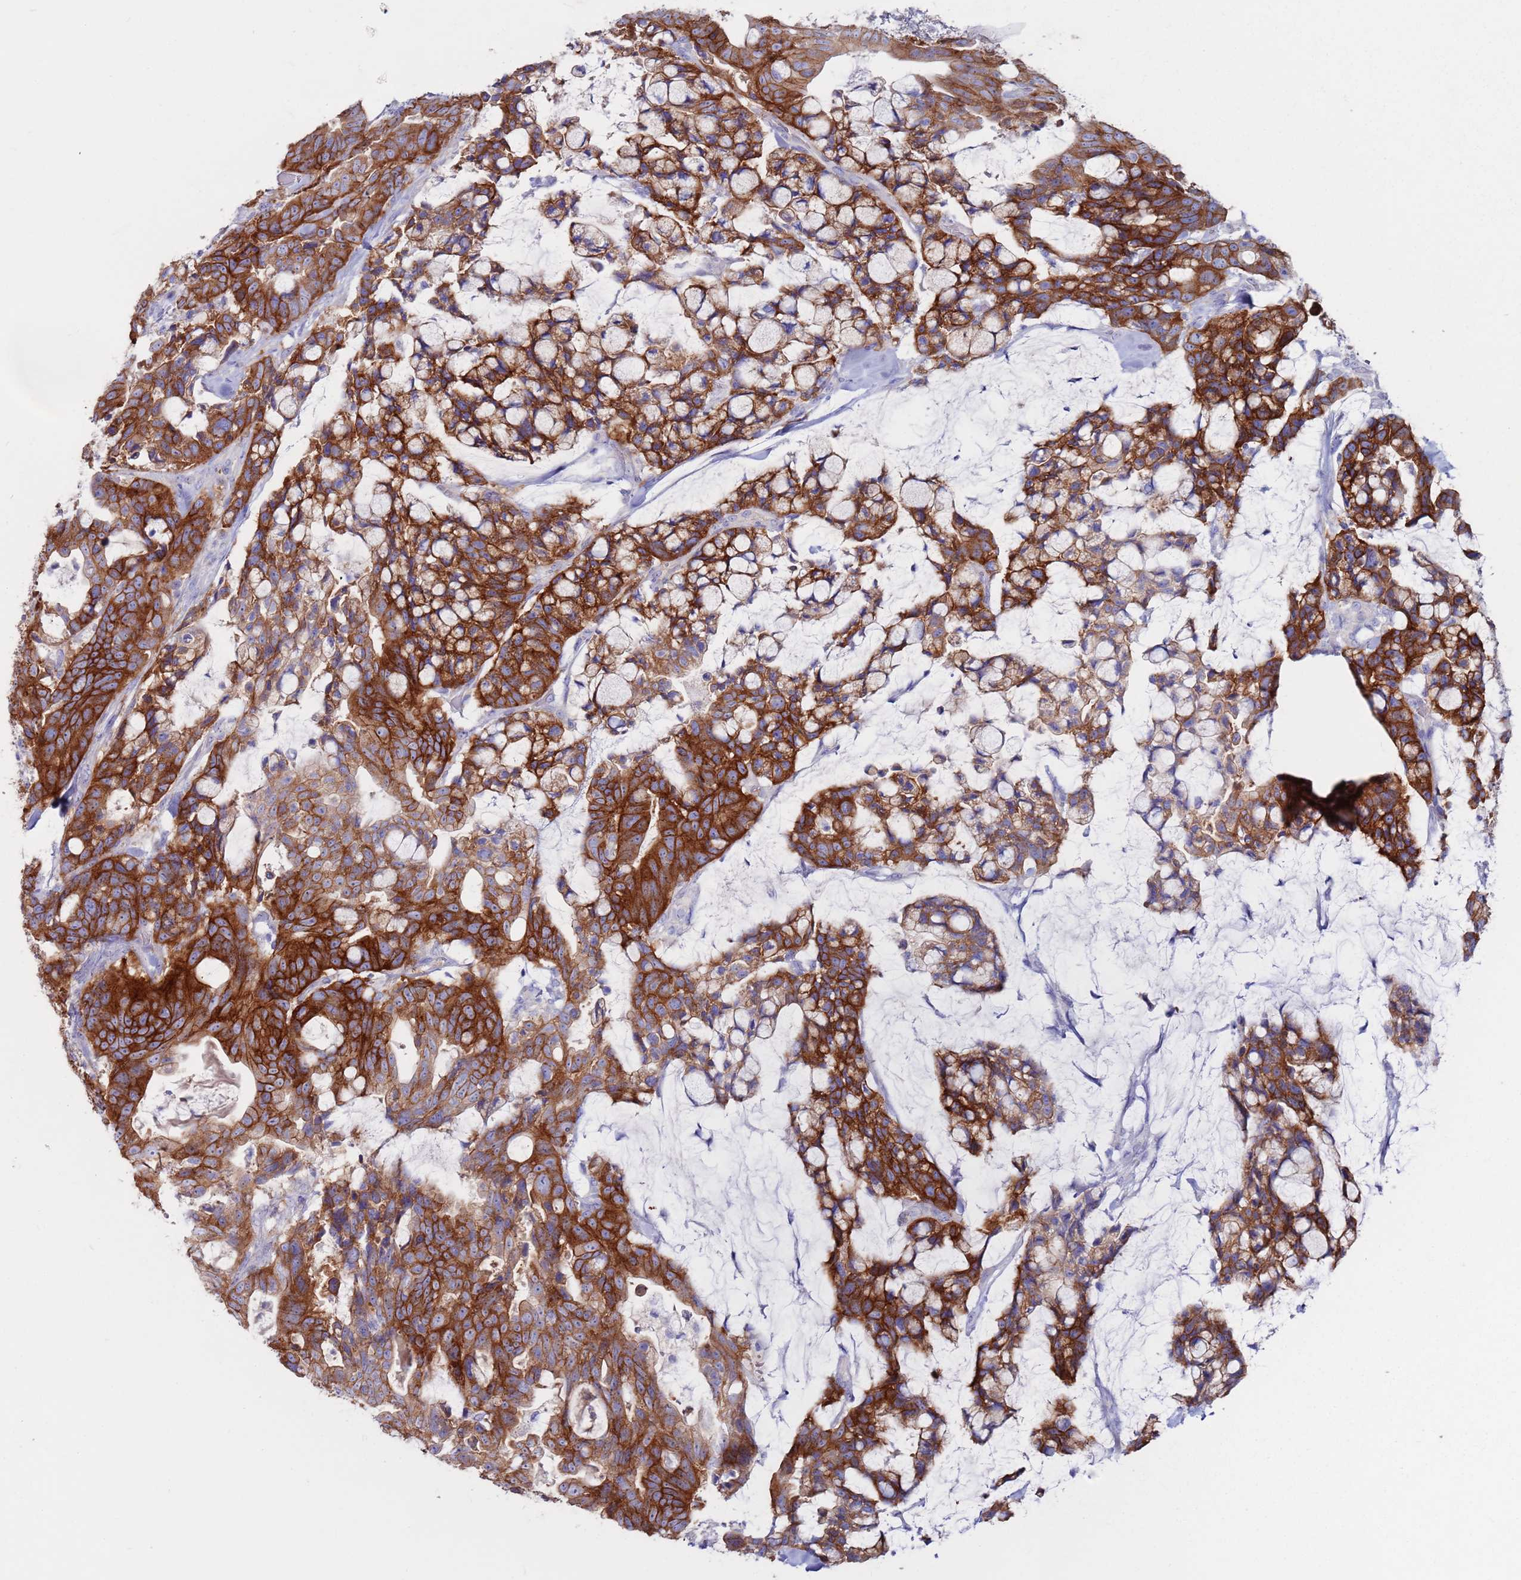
{"staining": {"intensity": "strong", "quantity": ">75%", "location": "cytoplasmic/membranous"}, "tissue": "colorectal cancer", "cell_type": "Tumor cells", "image_type": "cancer", "snomed": [{"axis": "morphology", "description": "Adenocarcinoma, NOS"}, {"axis": "topography", "description": "Colon"}], "caption": "There is high levels of strong cytoplasmic/membranous positivity in tumor cells of colorectal adenocarcinoma, as demonstrated by immunohistochemical staining (brown color).", "gene": "KRTCAP3", "patient": {"sex": "female", "age": 82}}